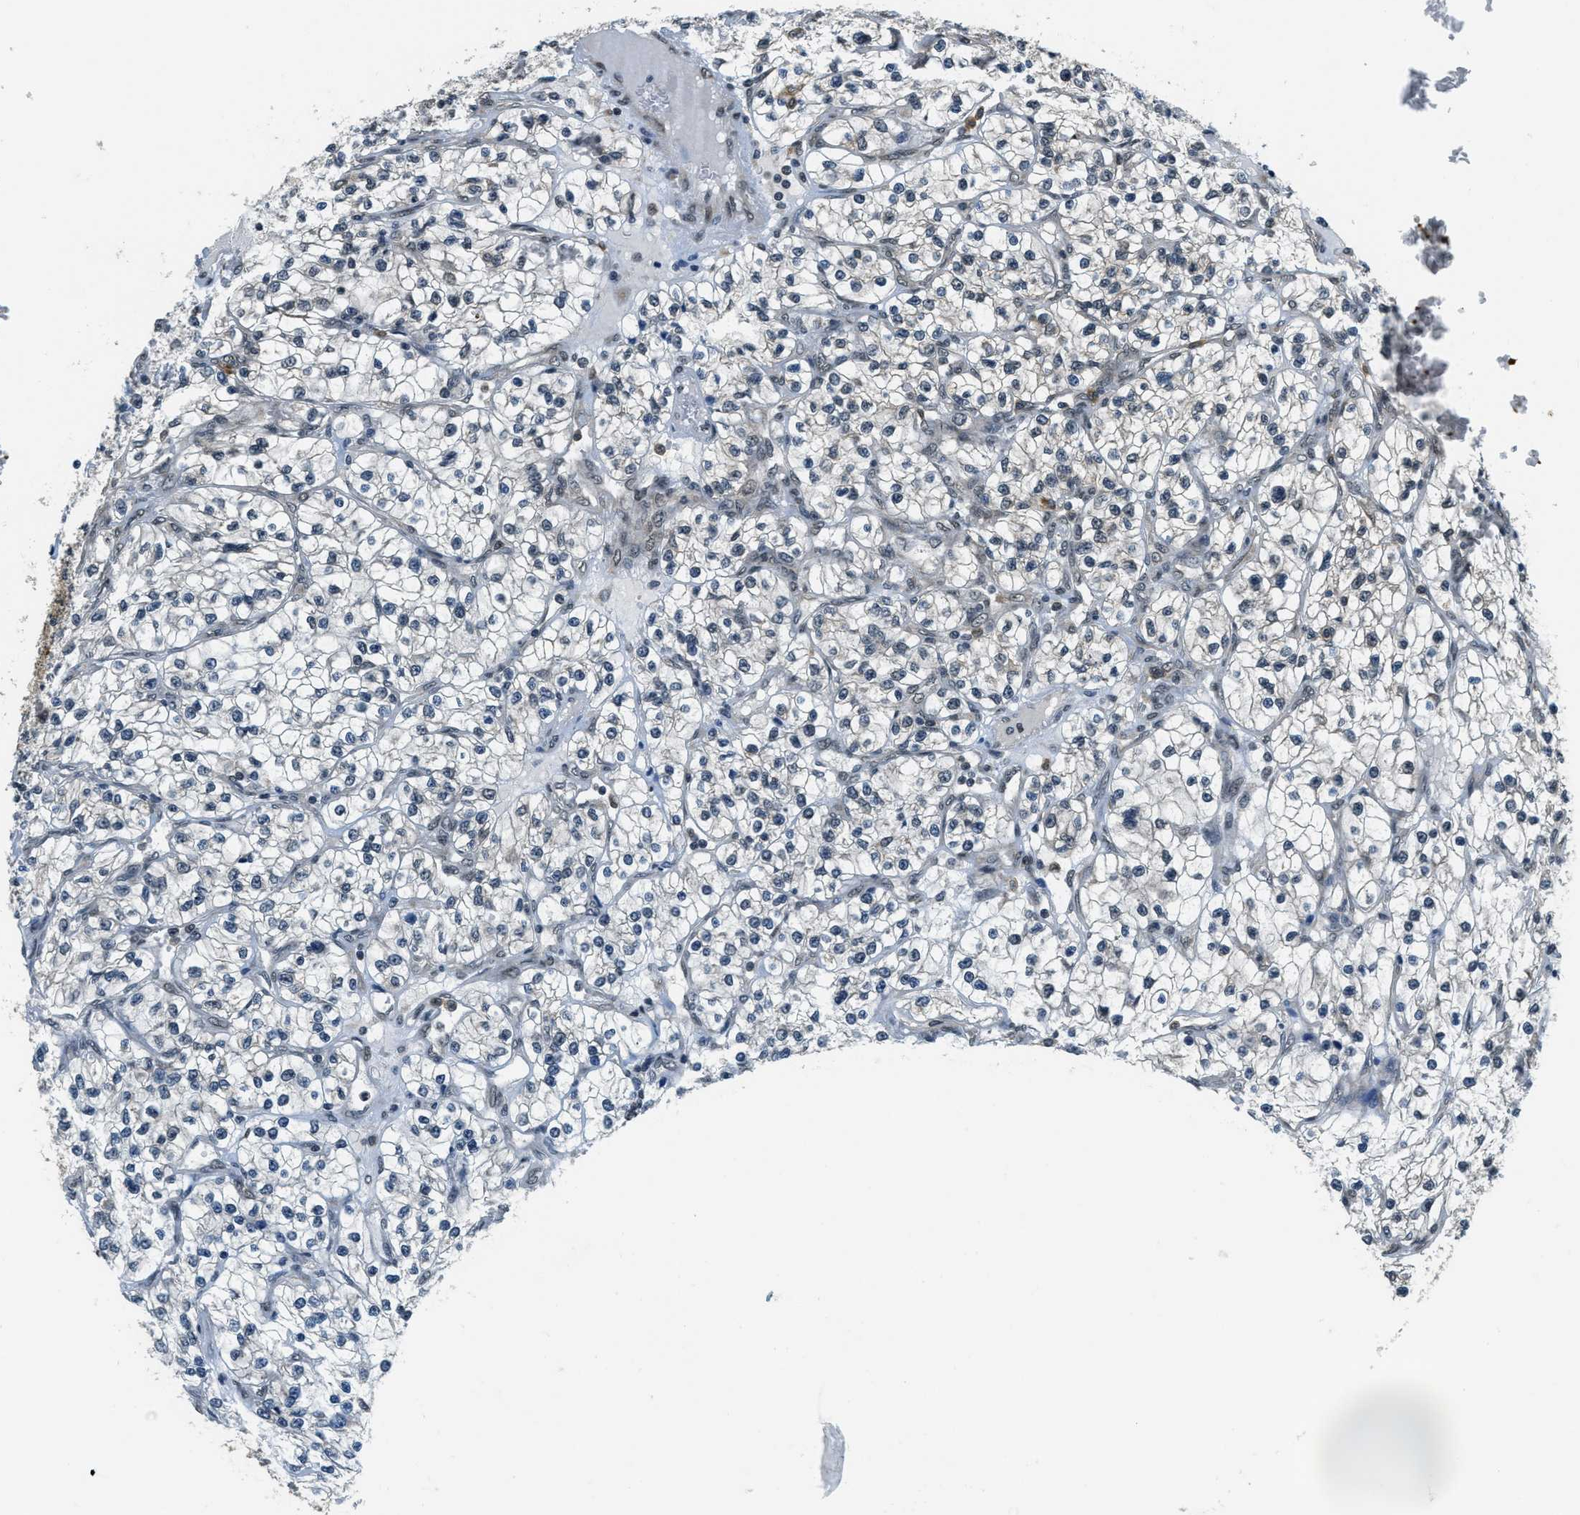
{"staining": {"intensity": "negative", "quantity": "none", "location": "none"}, "tissue": "renal cancer", "cell_type": "Tumor cells", "image_type": "cancer", "snomed": [{"axis": "morphology", "description": "Adenocarcinoma, NOS"}, {"axis": "topography", "description": "Kidney"}], "caption": "Protein analysis of renal cancer (adenocarcinoma) displays no significant expression in tumor cells.", "gene": "RAB11FIP1", "patient": {"sex": "female", "age": 57}}